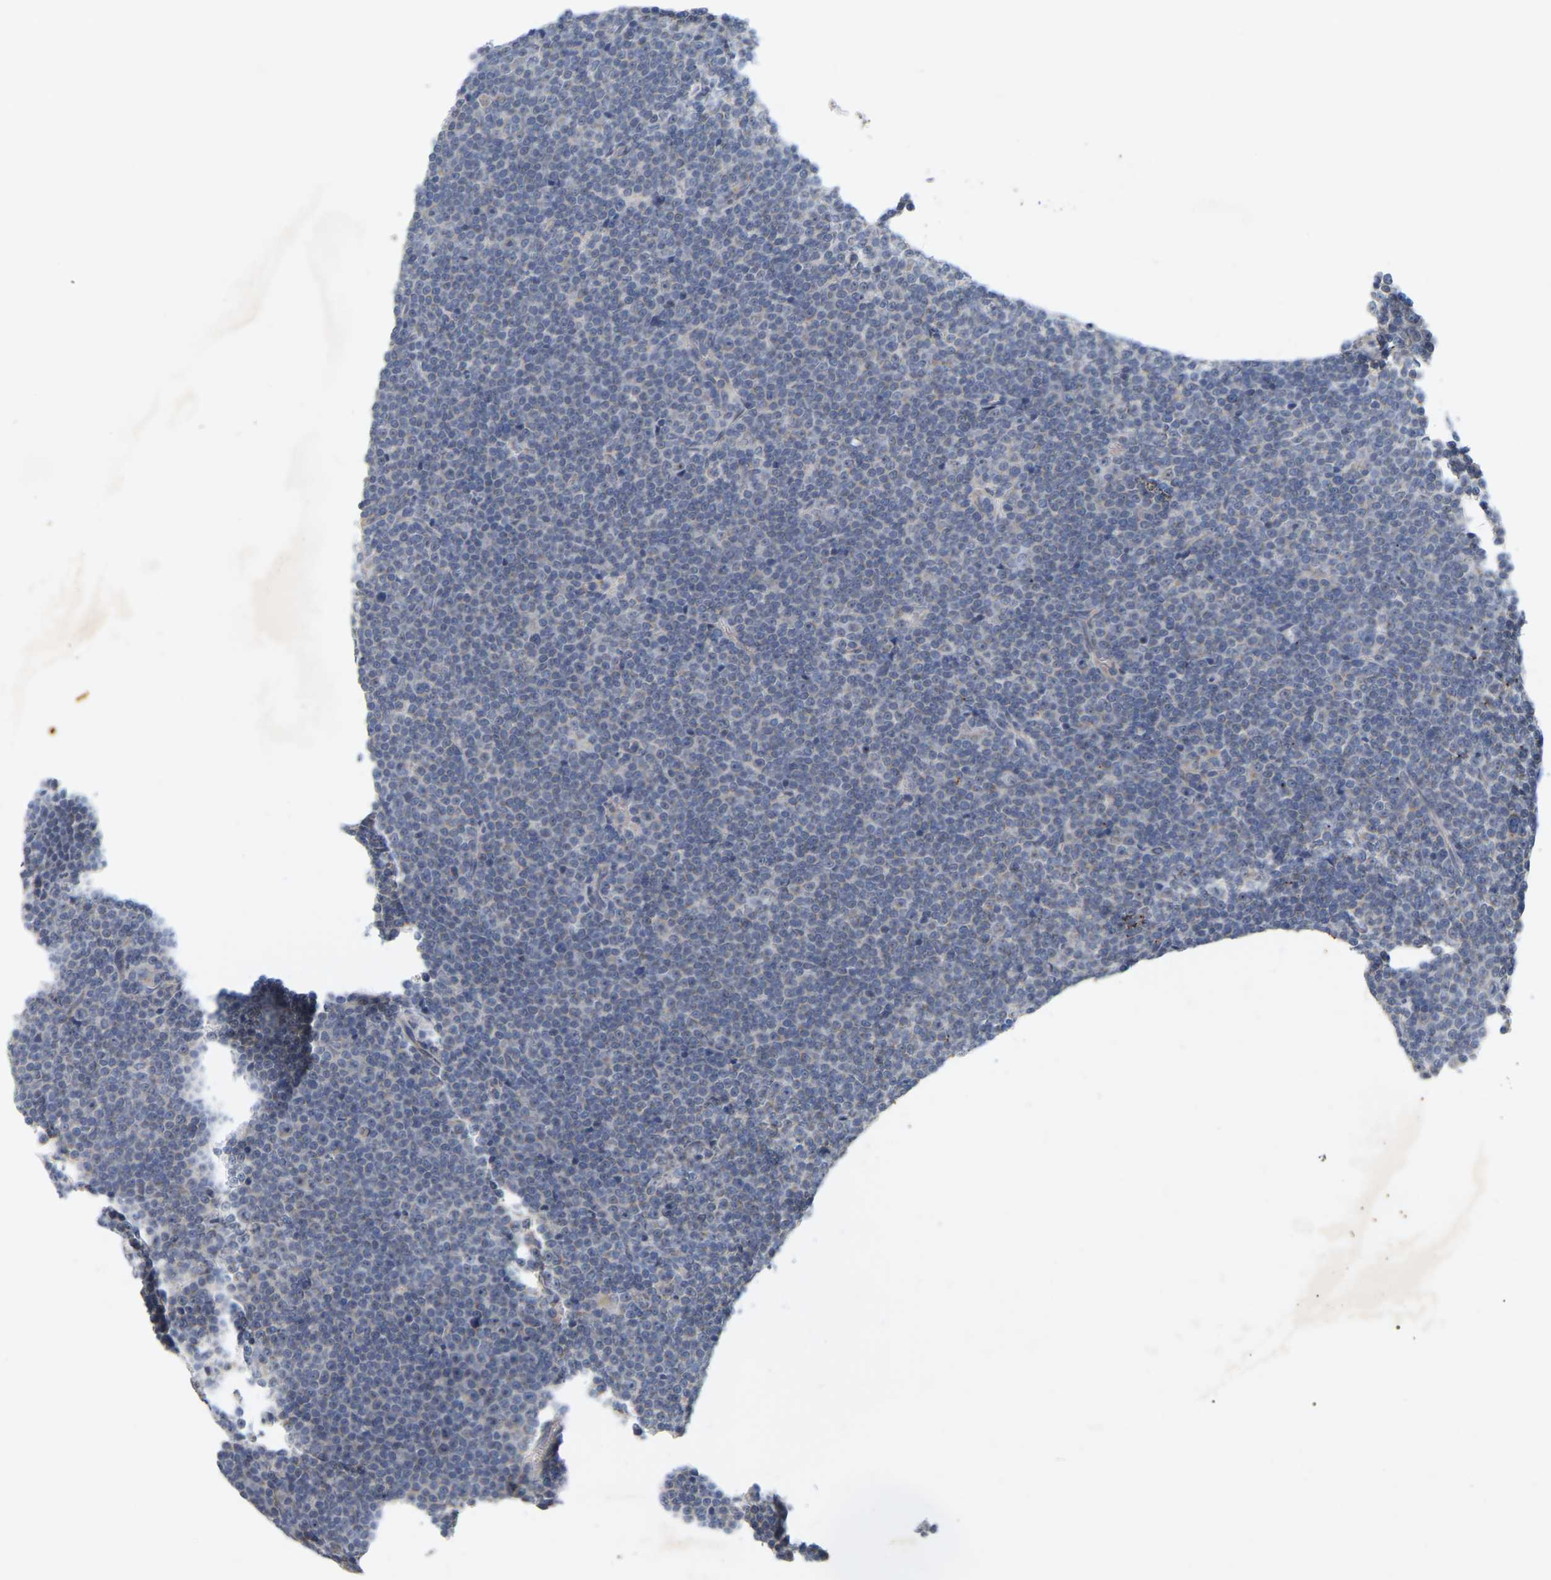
{"staining": {"intensity": "negative", "quantity": "none", "location": "none"}, "tissue": "lymphoma", "cell_type": "Tumor cells", "image_type": "cancer", "snomed": [{"axis": "morphology", "description": "Malignant lymphoma, non-Hodgkin's type, Low grade"}, {"axis": "topography", "description": "Lymph node"}], "caption": "This is an IHC photomicrograph of human low-grade malignant lymphoma, non-Hodgkin's type. There is no expression in tumor cells.", "gene": "MINDY4", "patient": {"sex": "female", "age": 67}}